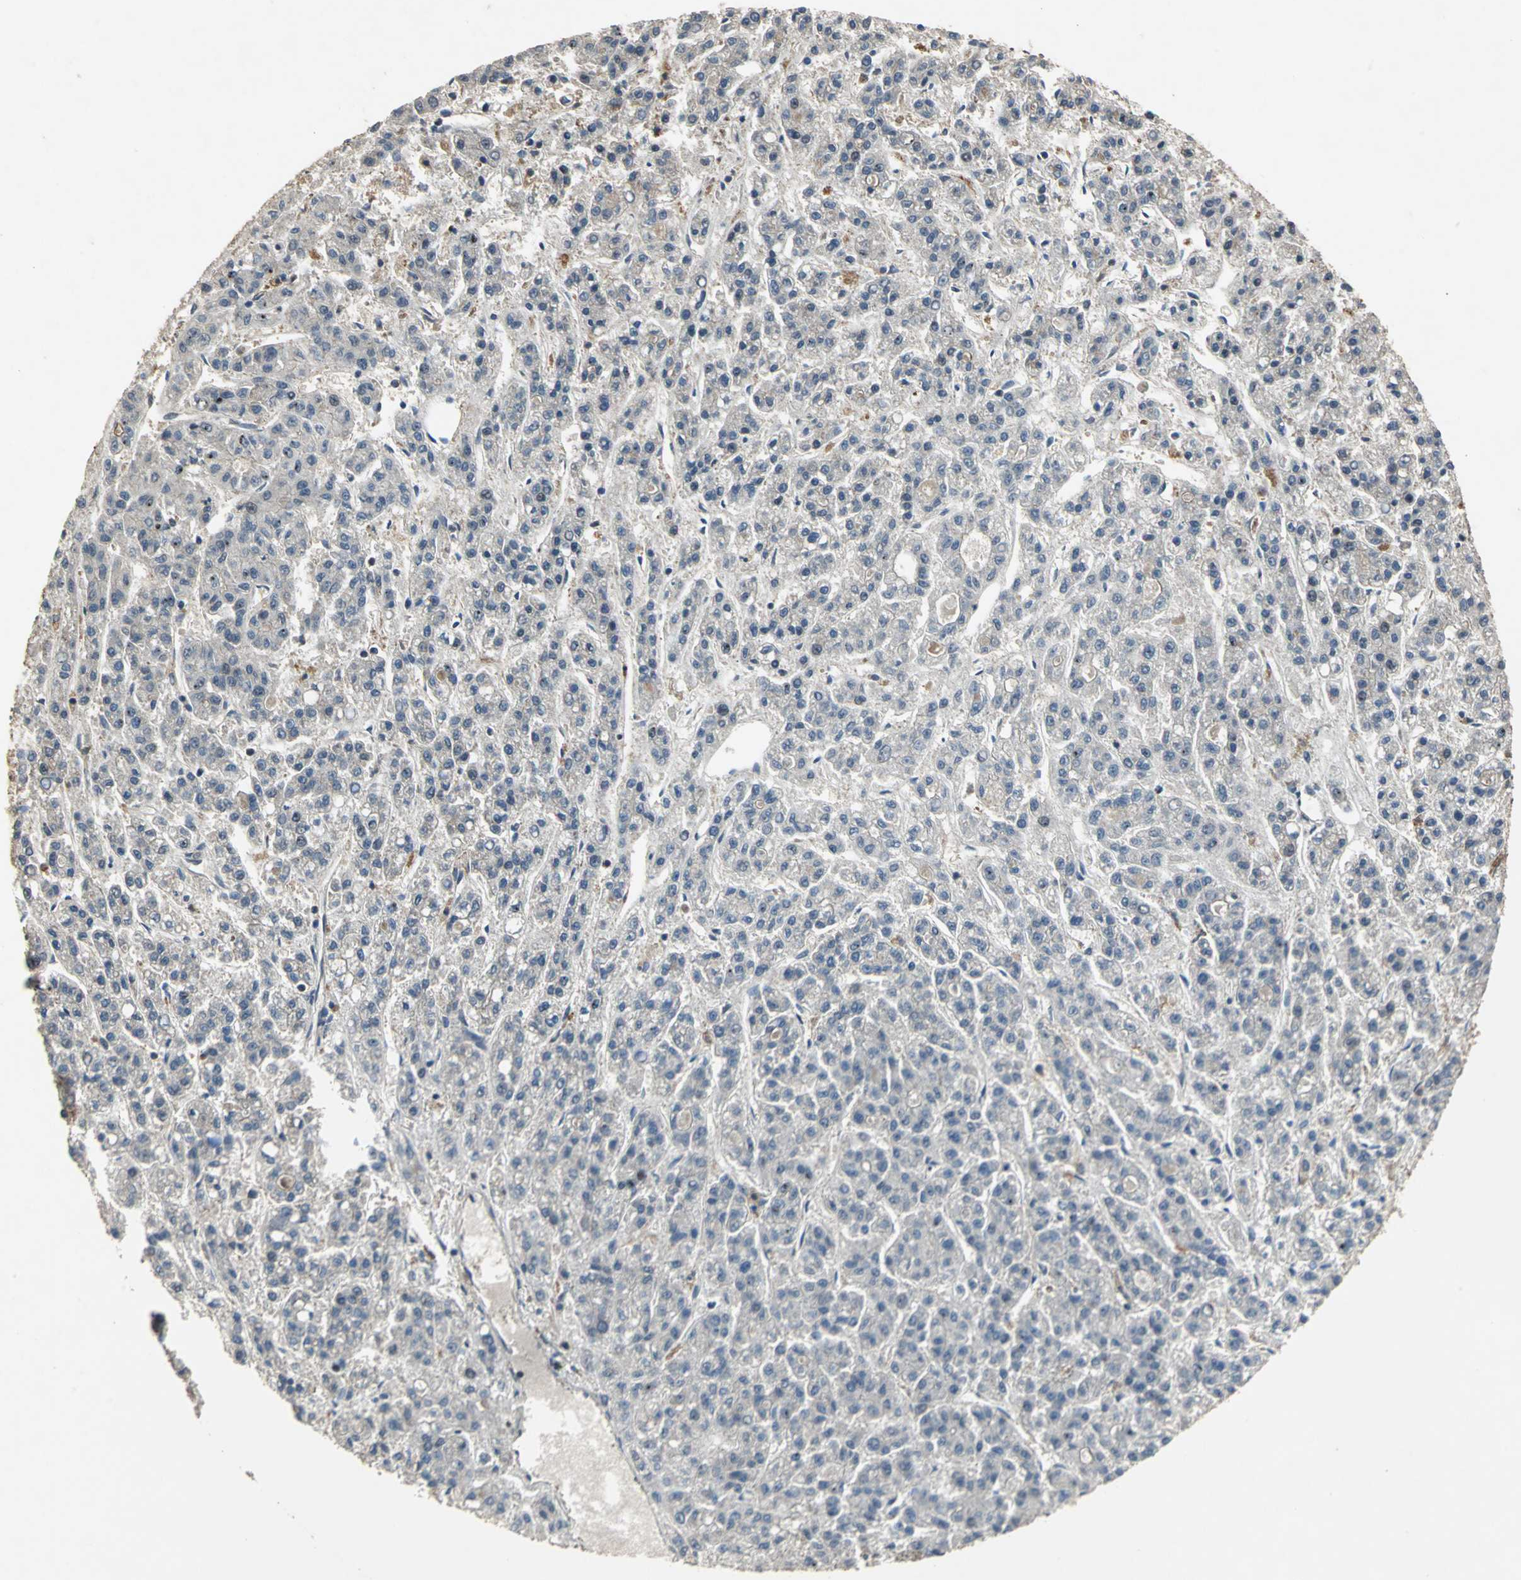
{"staining": {"intensity": "negative", "quantity": "none", "location": "none"}, "tissue": "liver cancer", "cell_type": "Tumor cells", "image_type": "cancer", "snomed": [{"axis": "morphology", "description": "Carcinoma, Hepatocellular, NOS"}, {"axis": "topography", "description": "Liver"}], "caption": "This photomicrograph is of liver hepatocellular carcinoma stained with IHC to label a protein in brown with the nuclei are counter-stained blue. There is no staining in tumor cells.", "gene": "EIF2B2", "patient": {"sex": "male", "age": 70}}